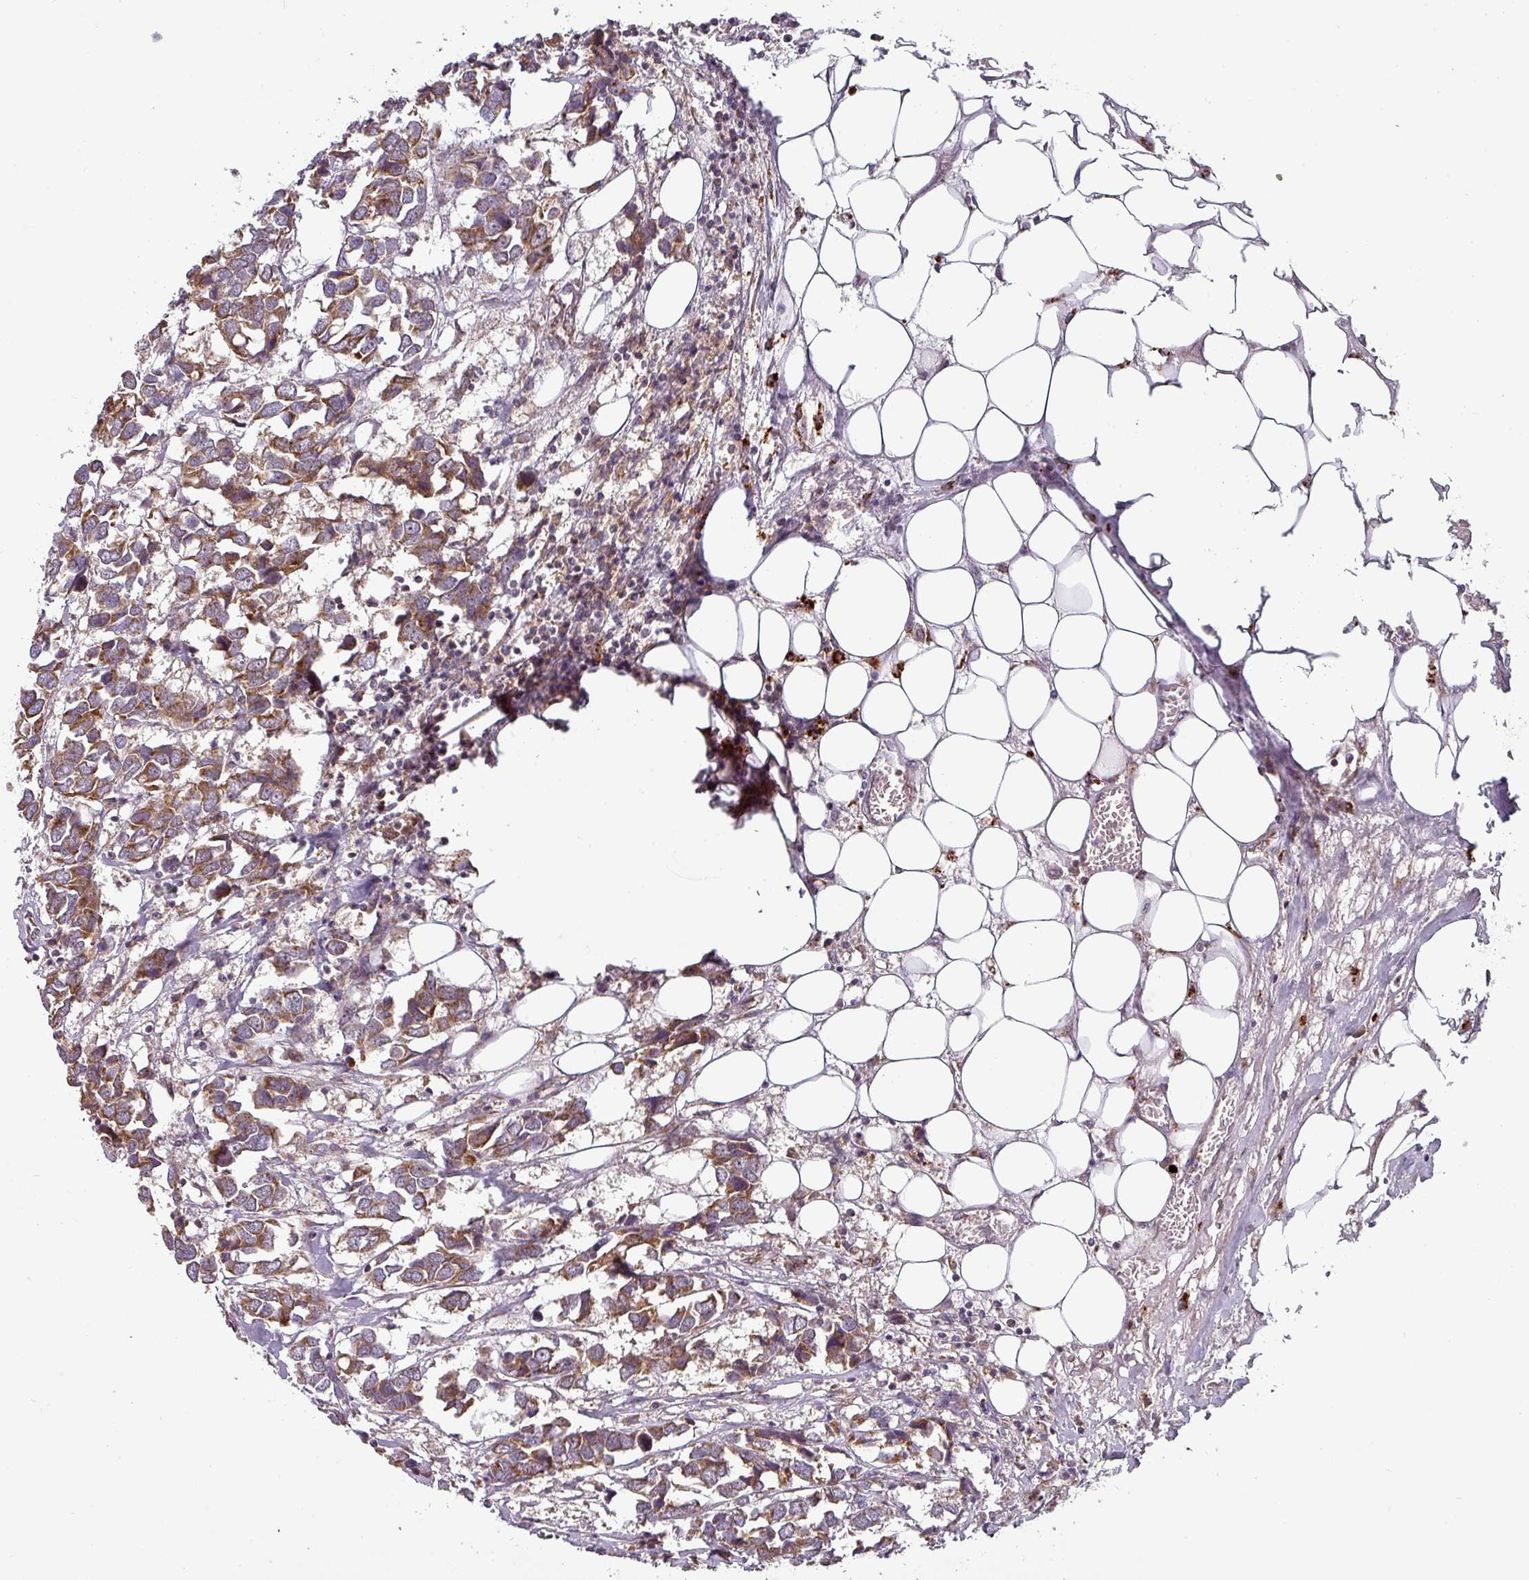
{"staining": {"intensity": "moderate", "quantity": ">75%", "location": "cytoplasmic/membranous"}, "tissue": "breast cancer", "cell_type": "Tumor cells", "image_type": "cancer", "snomed": [{"axis": "morphology", "description": "Duct carcinoma"}, {"axis": "topography", "description": "Breast"}], "caption": "The image shows a brown stain indicating the presence of a protein in the cytoplasmic/membranous of tumor cells in intraductal carcinoma (breast).", "gene": "MRPS16", "patient": {"sex": "female", "age": 83}}